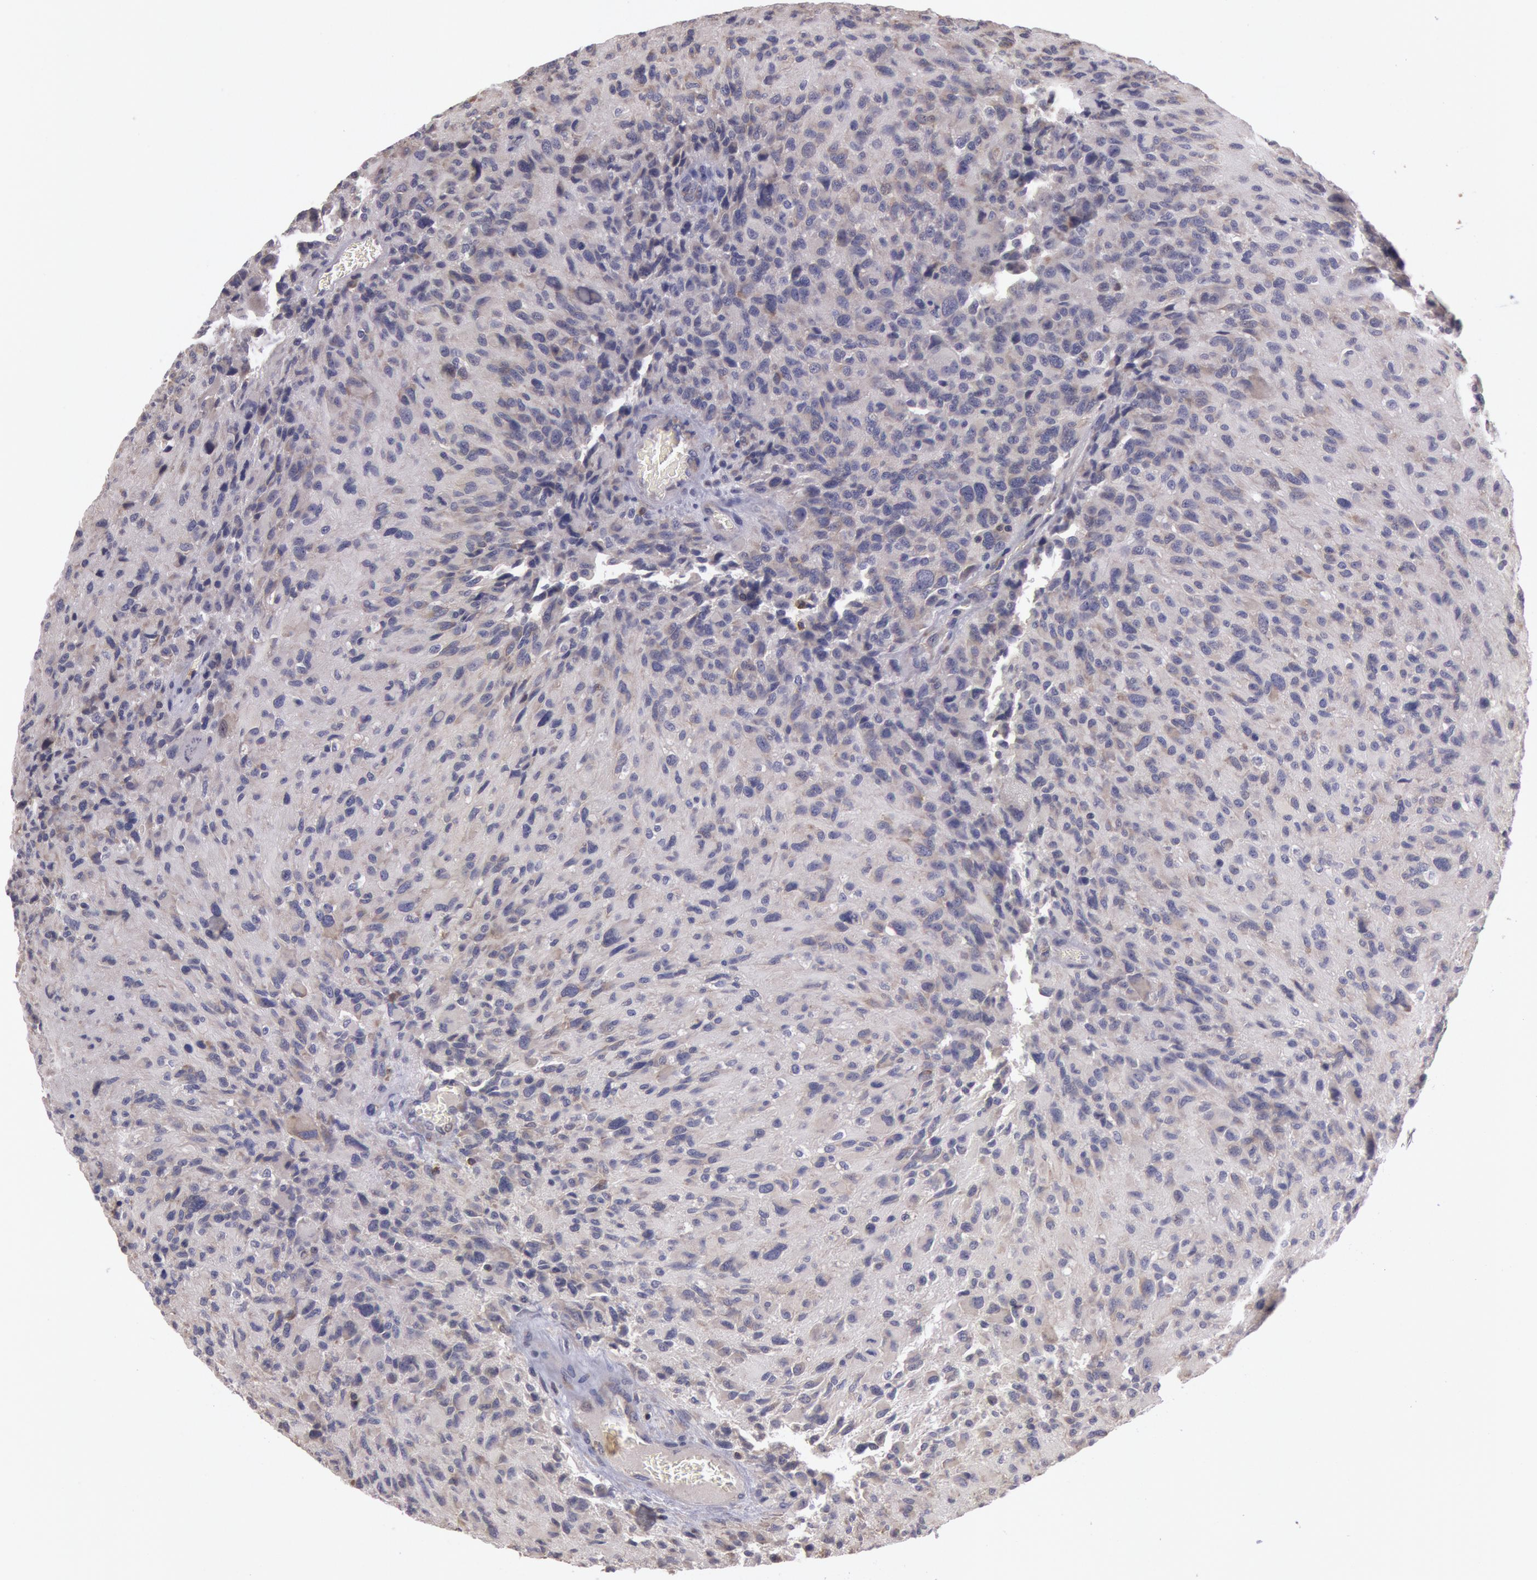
{"staining": {"intensity": "weak", "quantity": "<25%", "location": "cytoplasmic/membranous"}, "tissue": "glioma", "cell_type": "Tumor cells", "image_type": "cancer", "snomed": [{"axis": "morphology", "description": "Glioma, malignant, High grade"}, {"axis": "topography", "description": "Brain"}], "caption": "There is no significant staining in tumor cells of glioma. Brightfield microscopy of immunohistochemistry (IHC) stained with DAB (3,3'-diaminobenzidine) (brown) and hematoxylin (blue), captured at high magnification.", "gene": "NMT2", "patient": {"sex": "male", "age": 69}}